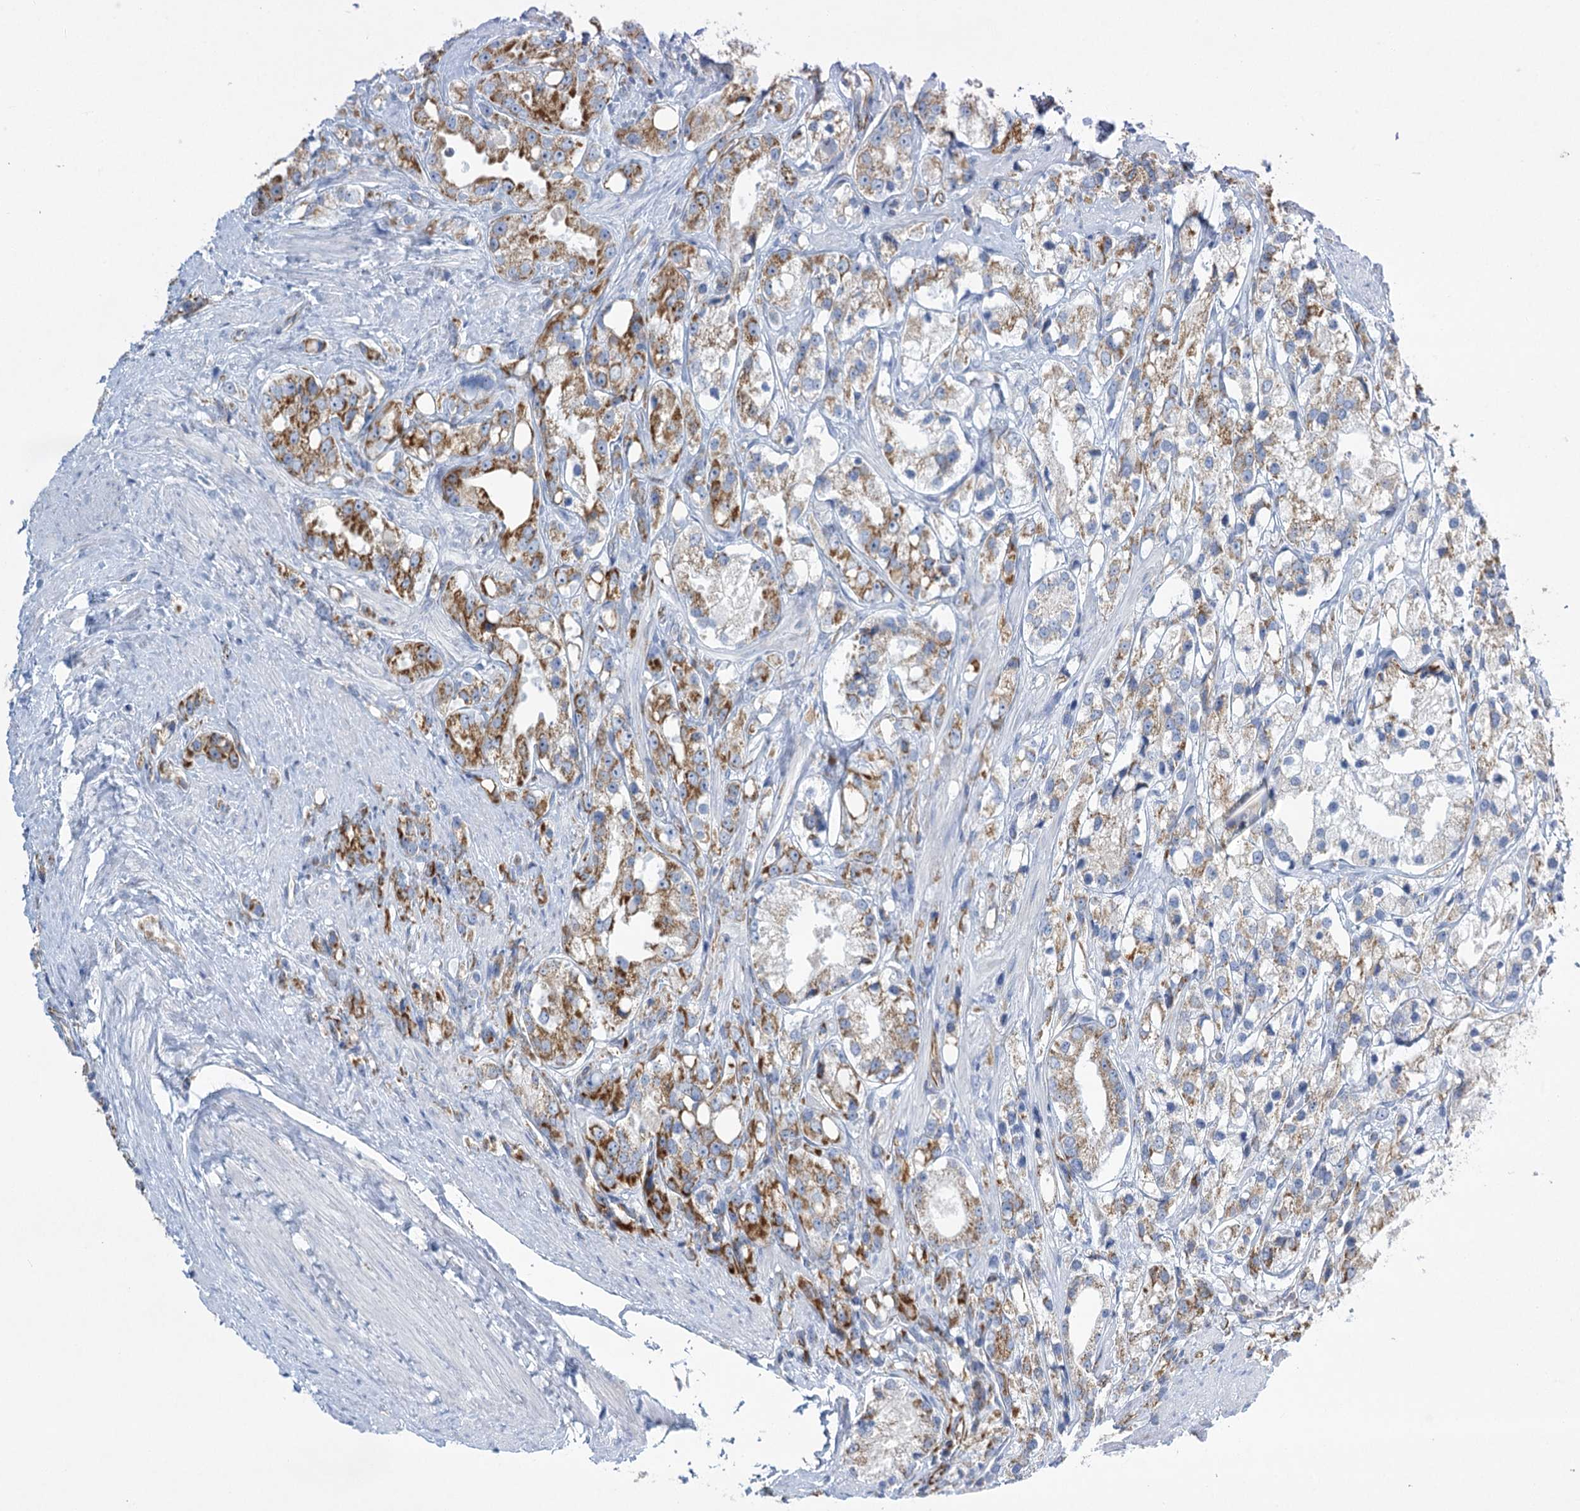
{"staining": {"intensity": "strong", "quantity": "25%-75%", "location": "cytoplasmic/membranous"}, "tissue": "prostate cancer", "cell_type": "Tumor cells", "image_type": "cancer", "snomed": [{"axis": "morphology", "description": "Adenocarcinoma, NOS"}, {"axis": "topography", "description": "Prostate"}], "caption": "IHC (DAB) staining of human prostate cancer demonstrates strong cytoplasmic/membranous protein positivity in approximately 25%-75% of tumor cells. The protein of interest is stained brown, and the nuclei are stained in blue (DAB IHC with brightfield microscopy, high magnification).", "gene": "DHTKD1", "patient": {"sex": "male", "age": 79}}